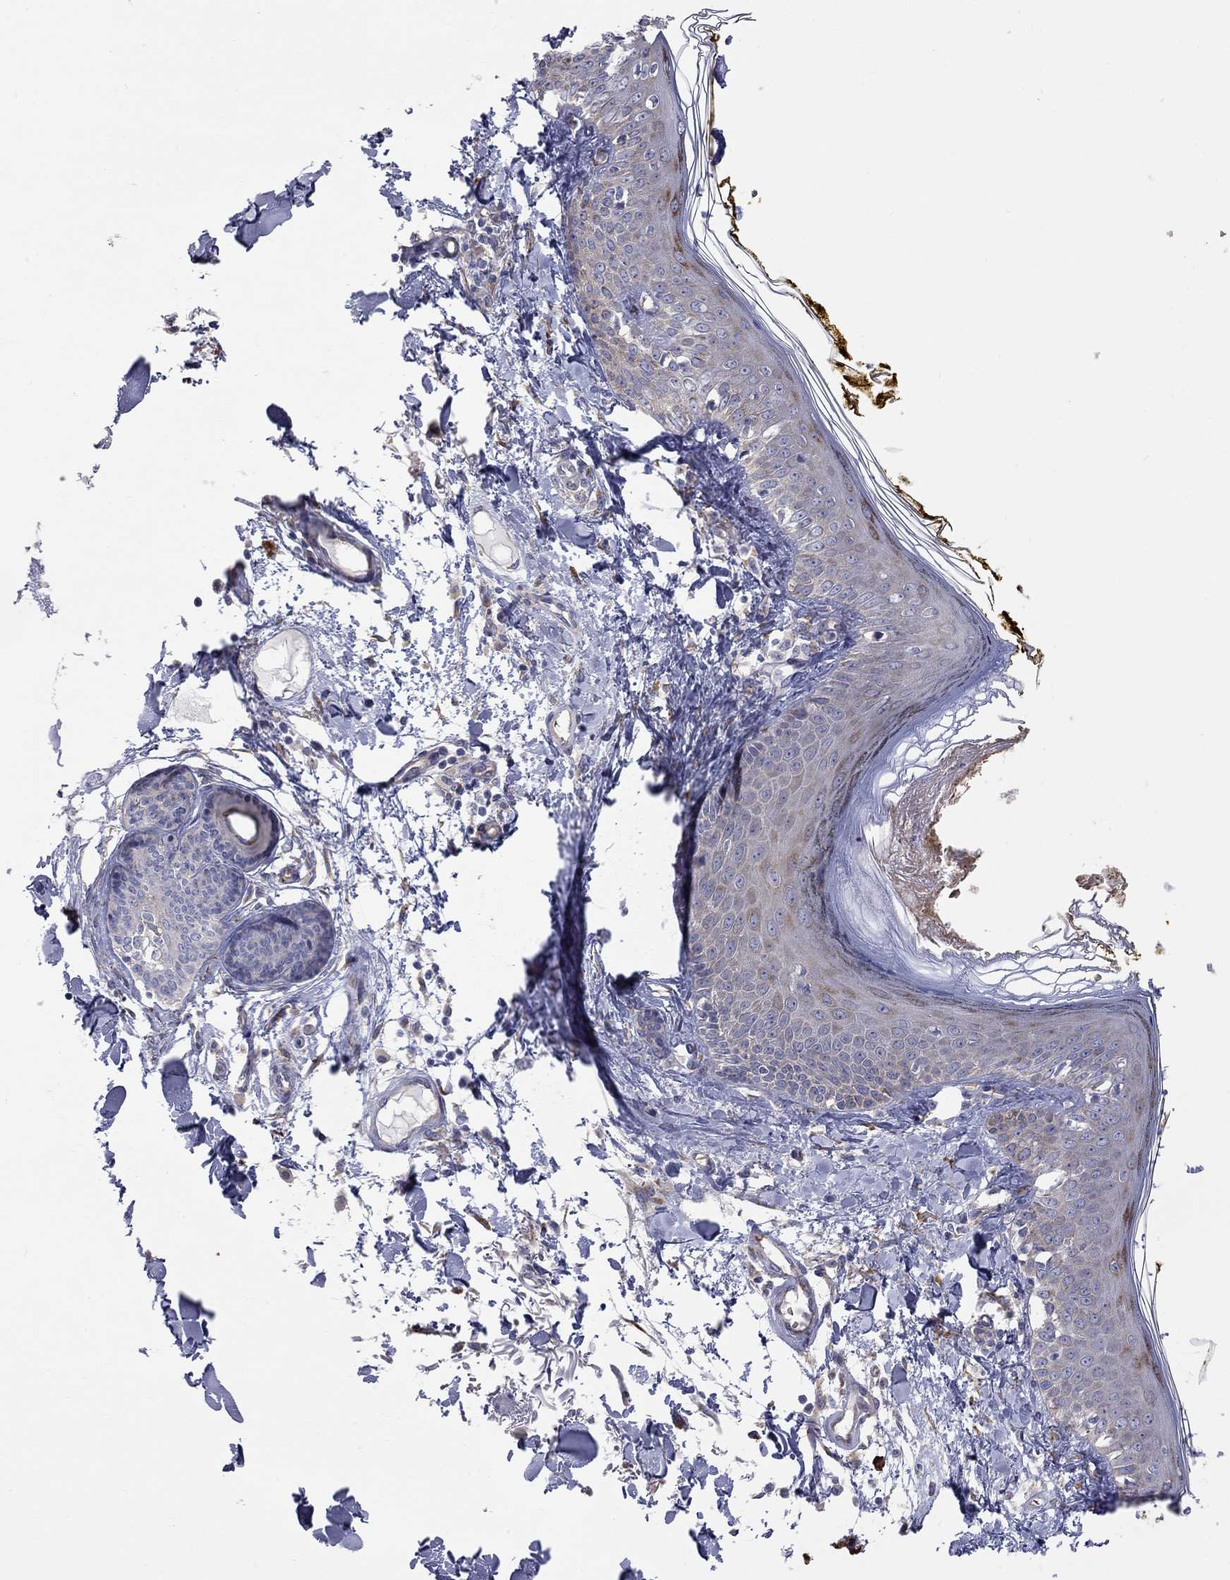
{"staining": {"intensity": "negative", "quantity": "none", "location": "none"}, "tissue": "skin", "cell_type": "Fibroblasts", "image_type": "normal", "snomed": [{"axis": "morphology", "description": "Normal tissue, NOS"}, {"axis": "topography", "description": "Skin"}], "caption": "Skin stained for a protein using immunohistochemistry (IHC) displays no positivity fibroblasts.", "gene": "CASTOR1", "patient": {"sex": "male", "age": 76}}